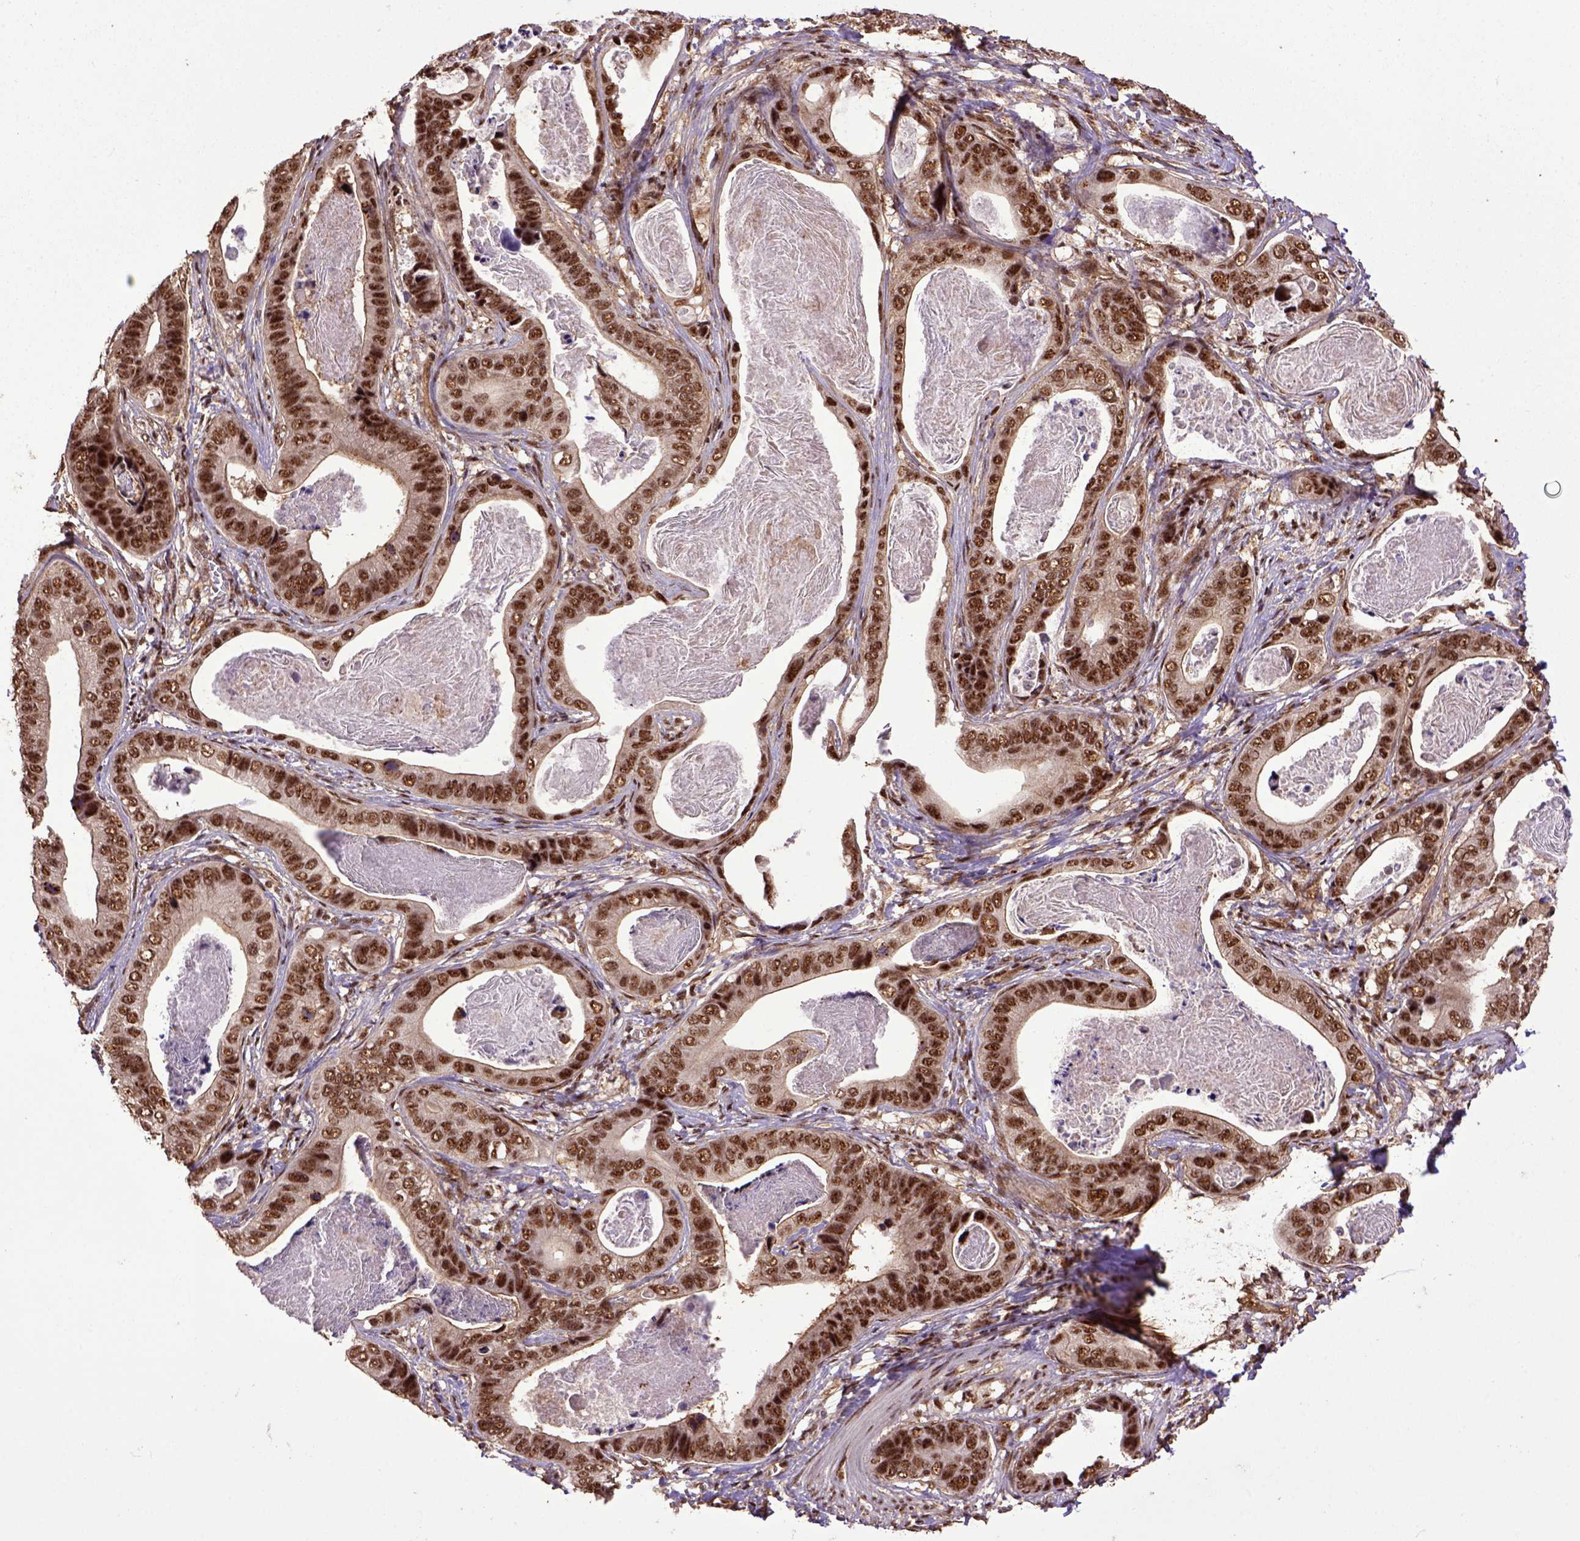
{"staining": {"intensity": "strong", "quantity": ">75%", "location": "nuclear"}, "tissue": "stomach cancer", "cell_type": "Tumor cells", "image_type": "cancer", "snomed": [{"axis": "morphology", "description": "Adenocarcinoma, NOS"}, {"axis": "topography", "description": "Stomach"}], "caption": "An immunohistochemistry (IHC) histopathology image of tumor tissue is shown. Protein staining in brown labels strong nuclear positivity in stomach cancer (adenocarcinoma) within tumor cells.", "gene": "PPIG", "patient": {"sex": "male", "age": 84}}